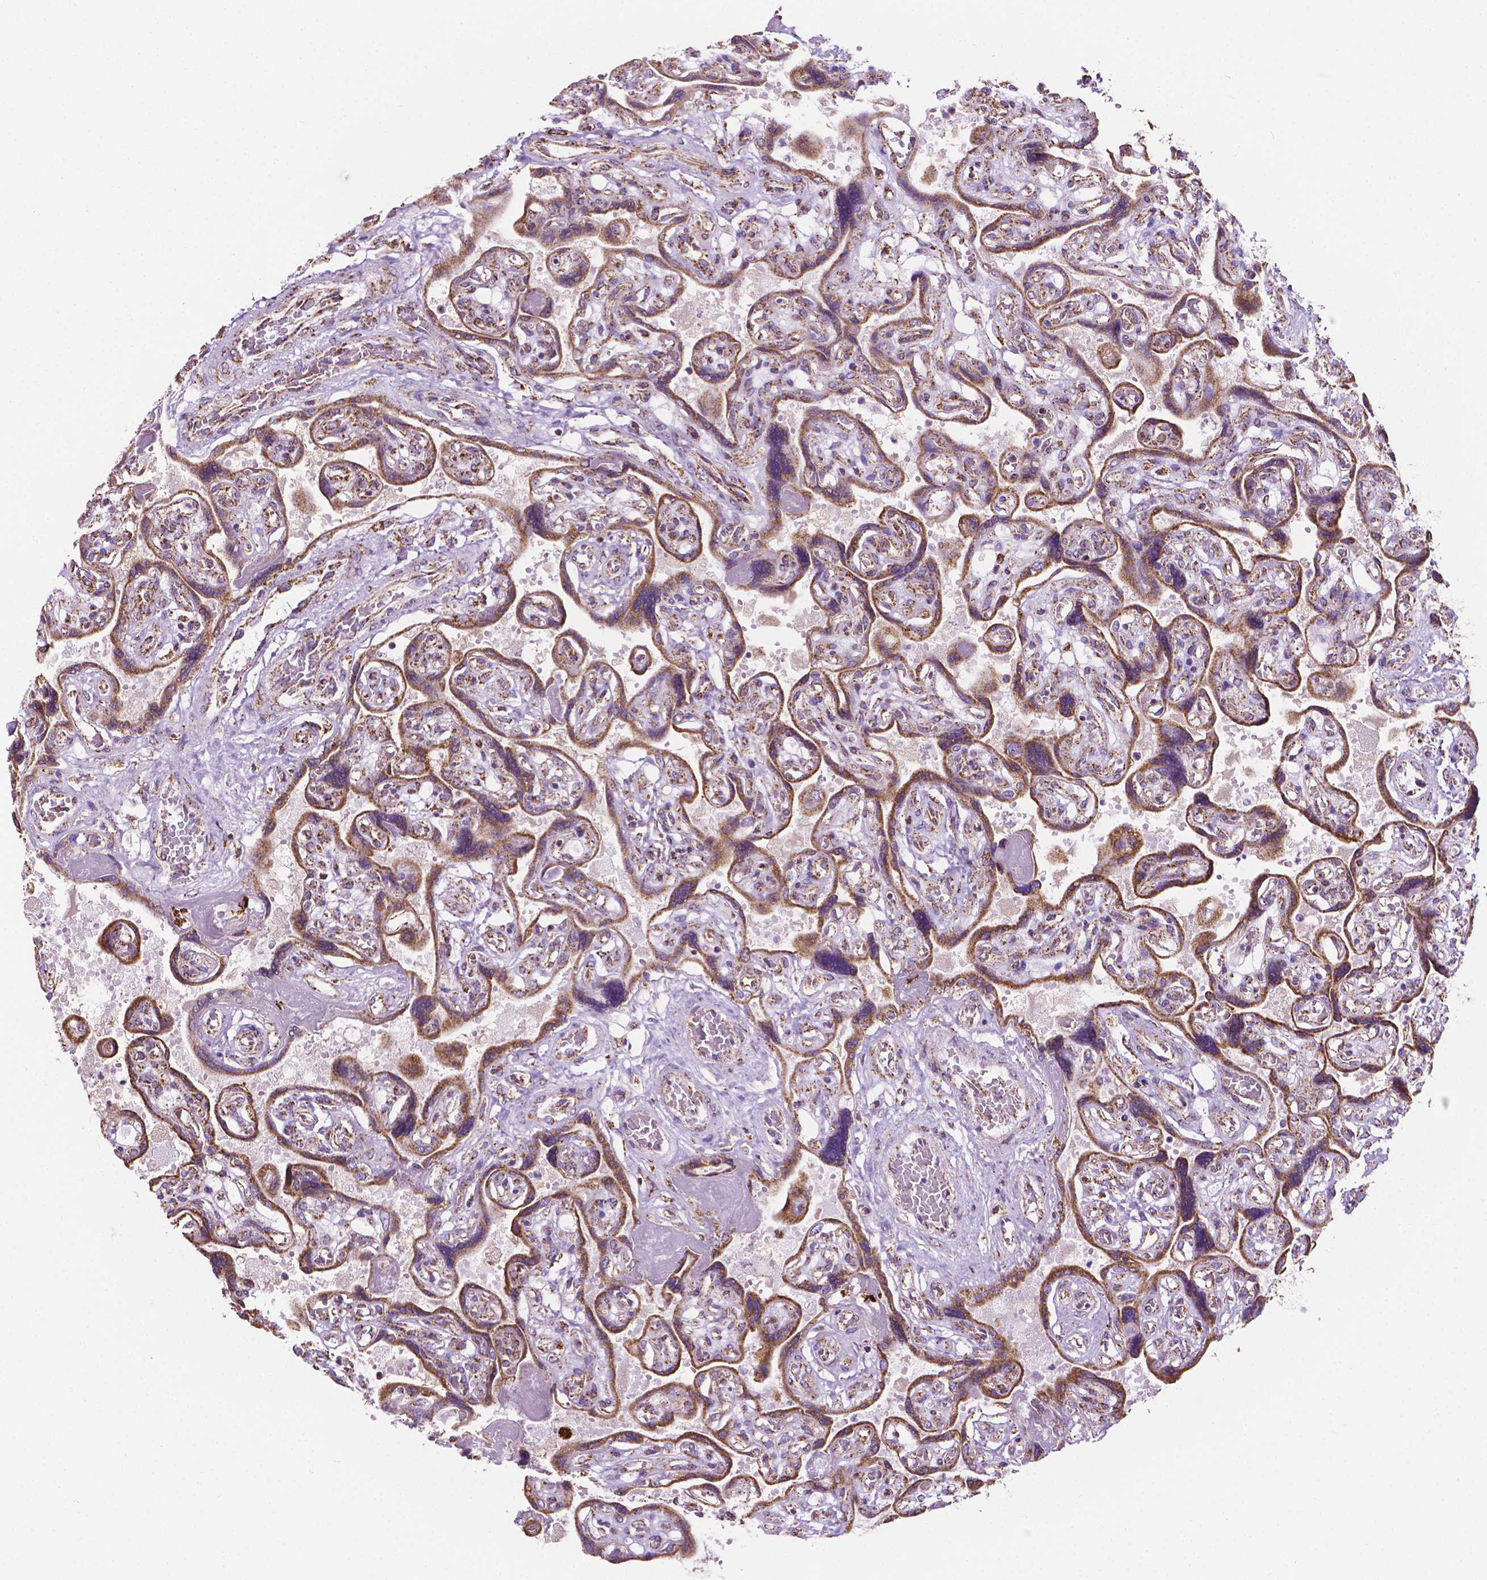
{"staining": {"intensity": "moderate", "quantity": ">75%", "location": "cytoplasmic/membranous"}, "tissue": "placenta", "cell_type": "Decidual cells", "image_type": "normal", "snomed": [{"axis": "morphology", "description": "Normal tissue, NOS"}, {"axis": "topography", "description": "Placenta"}], "caption": "Placenta stained with DAB (3,3'-diaminobenzidine) immunohistochemistry (IHC) exhibits medium levels of moderate cytoplasmic/membranous staining in approximately >75% of decidual cells. The protein of interest is stained brown, and the nuclei are stained in blue (DAB (3,3'-diaminobenzidine) IHC with brightfield microscopy, high magnification).", "gene": "RMDN3", "patient": {"sex": "female", "age": 32}}